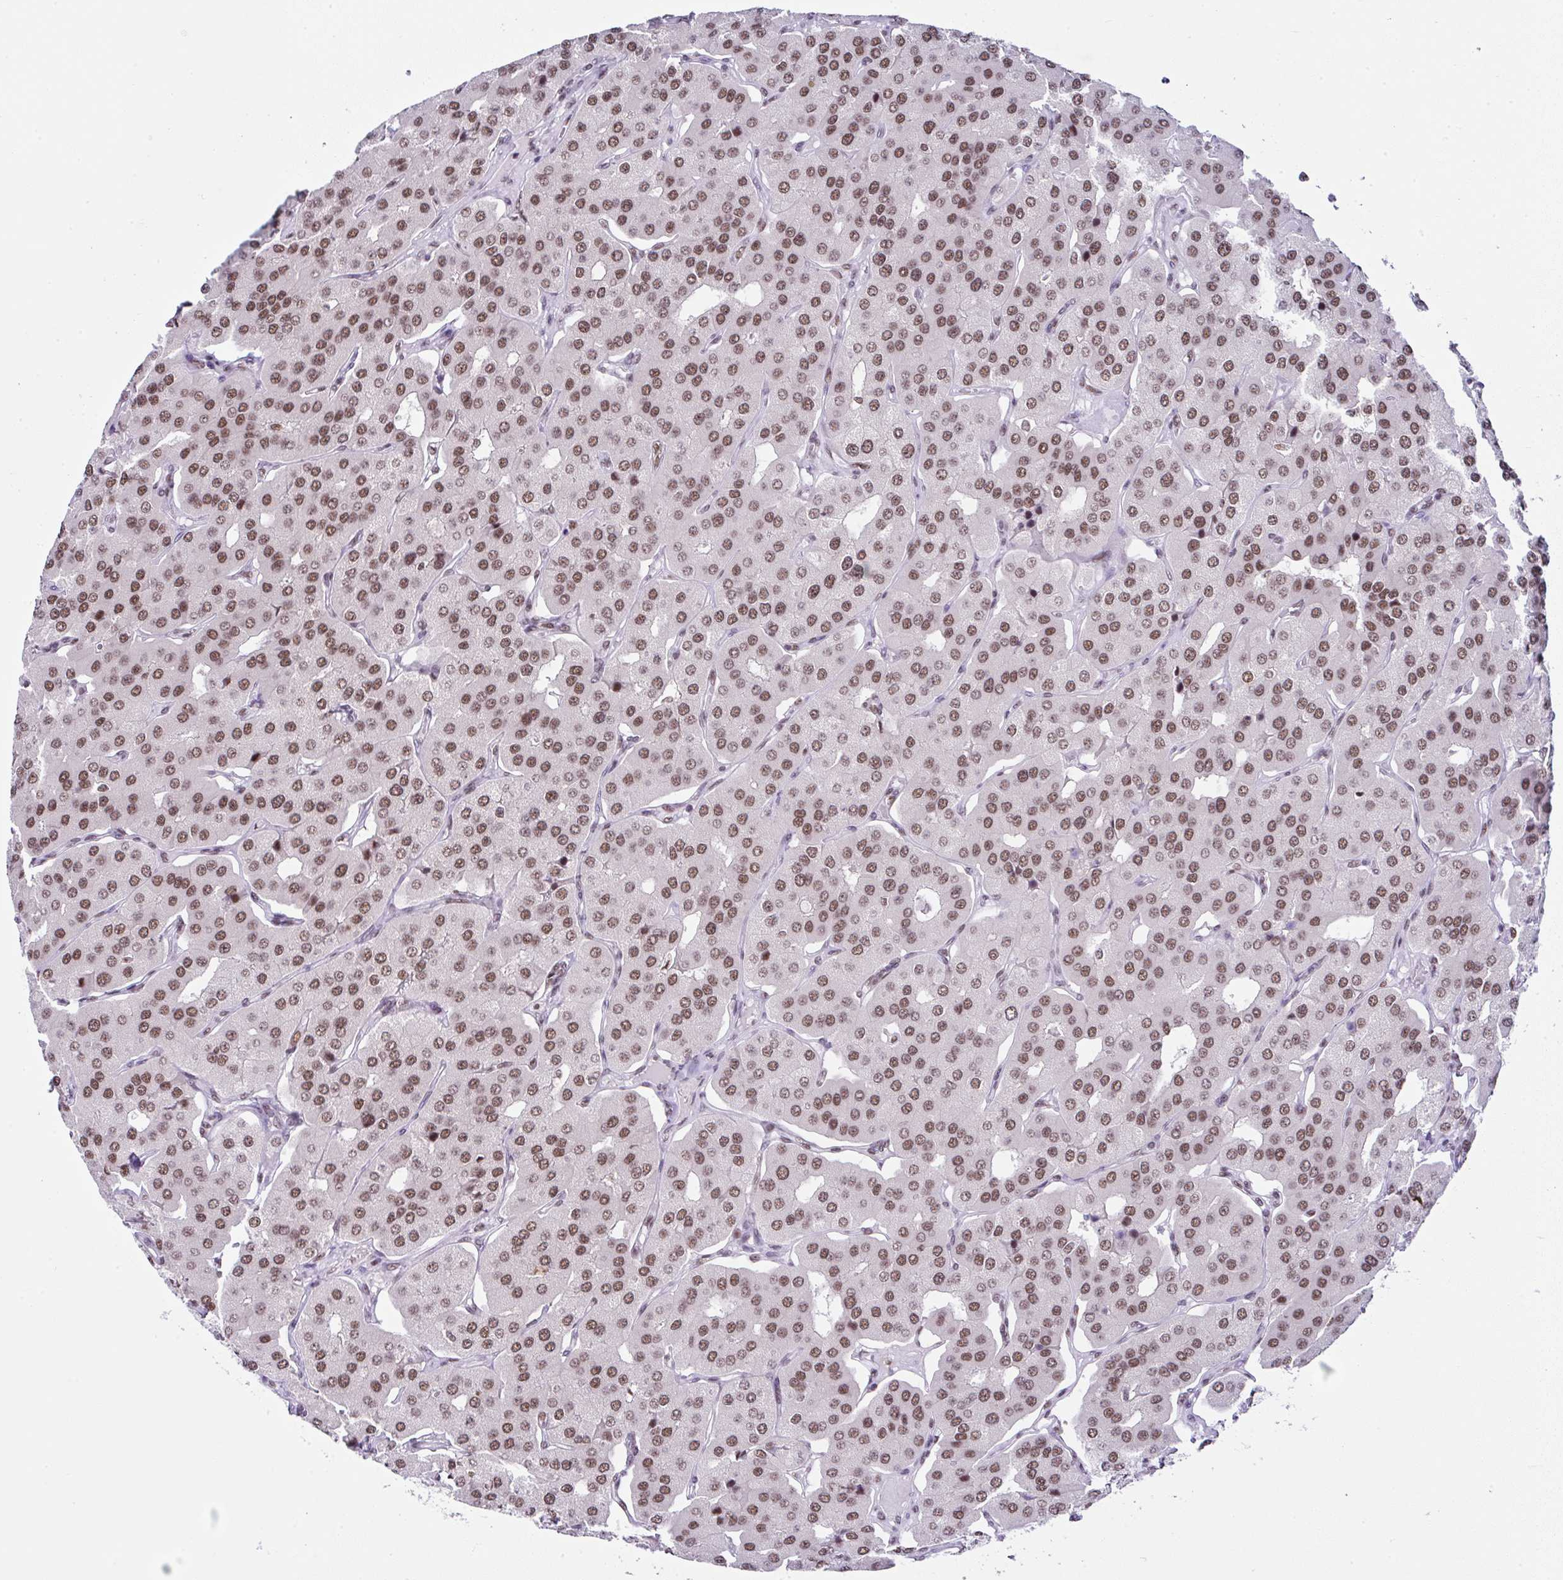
{"staining": {"intensity": "moderate", "quantity": ">75%", "location": "nuclear"}, "tissue": "parathyroid gland", "cell_type": "Glandular cells", "image_type": "normal", "snomed": [{"axis": "morphology", "description": "Normal tissue, NOS"}, {"axis": "morphology", "description": "Adenoma, NOS"}, {"axis": "topography", "description": "Parathyroid gland"}], "caption": "A brown stain highlights moderate nuclear positivity of a protein in glandular cells of normal parathyroid gland.", "gene": "PTPN2", "patient": {"sex": "female", "age": 86}}